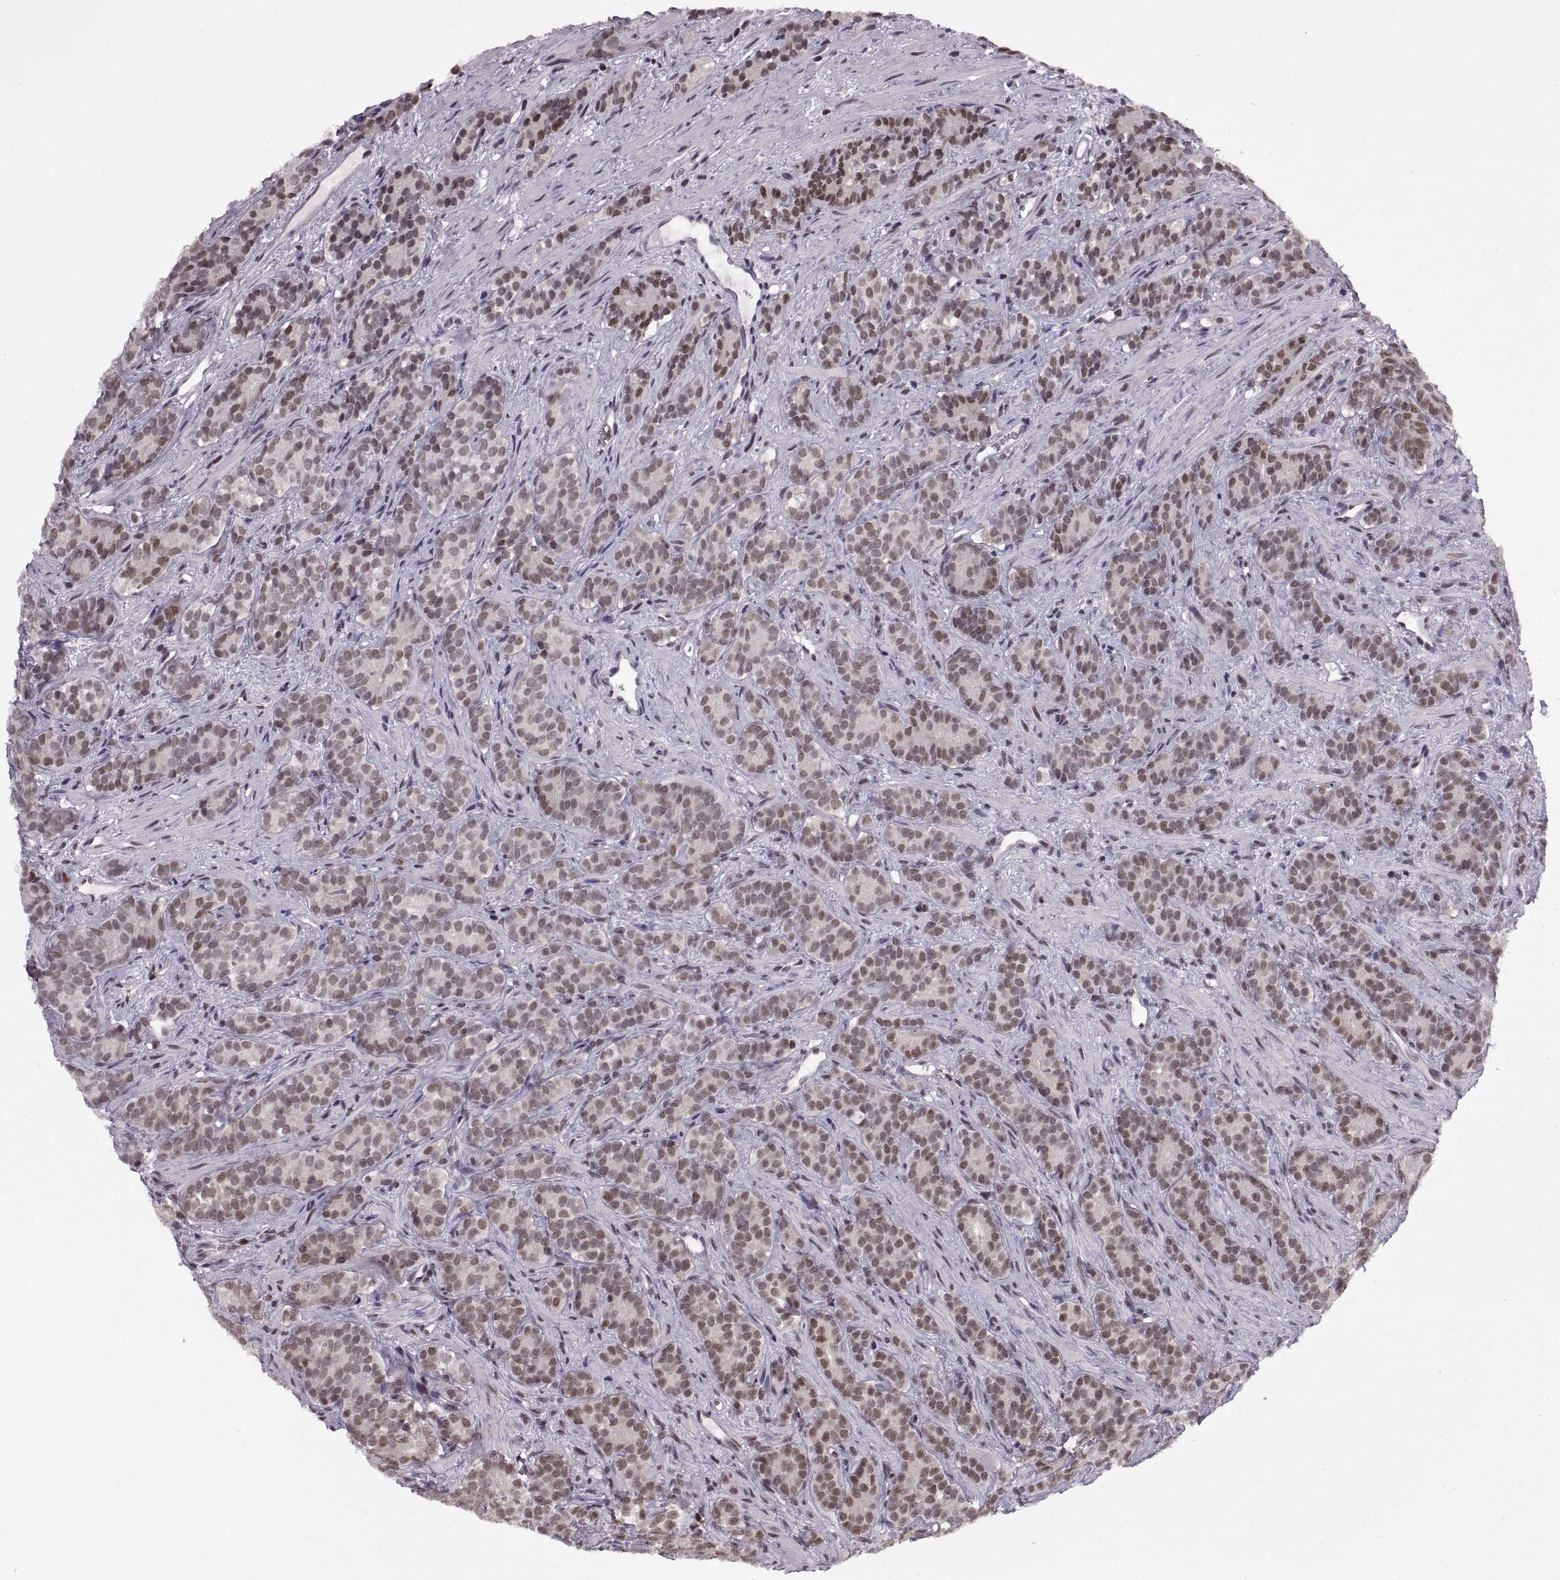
{"staining": {"intensity": "moderate", "quantity": "<25%", "location": "nuclear"}, "tissue": "prostate cancer", "cell_type": "Tumor cells", "image_type": "cancer", "snomed": [{"axis": "morphology", "description": "Adenocarcinoma, High grade"}, {"axis": "topography", "description": "Prostate"}], "caption": "Protein expression analysis of human prostate cancer reveals moderate nuclear staining in about <25% of tumor cells. The protein is stained brown, and the nuclei are stained in blue (DAB IHC with brightfield microscopy, high magnification).", "gene": "INTS3", "patient": {"sex": "male", "age": 84}}